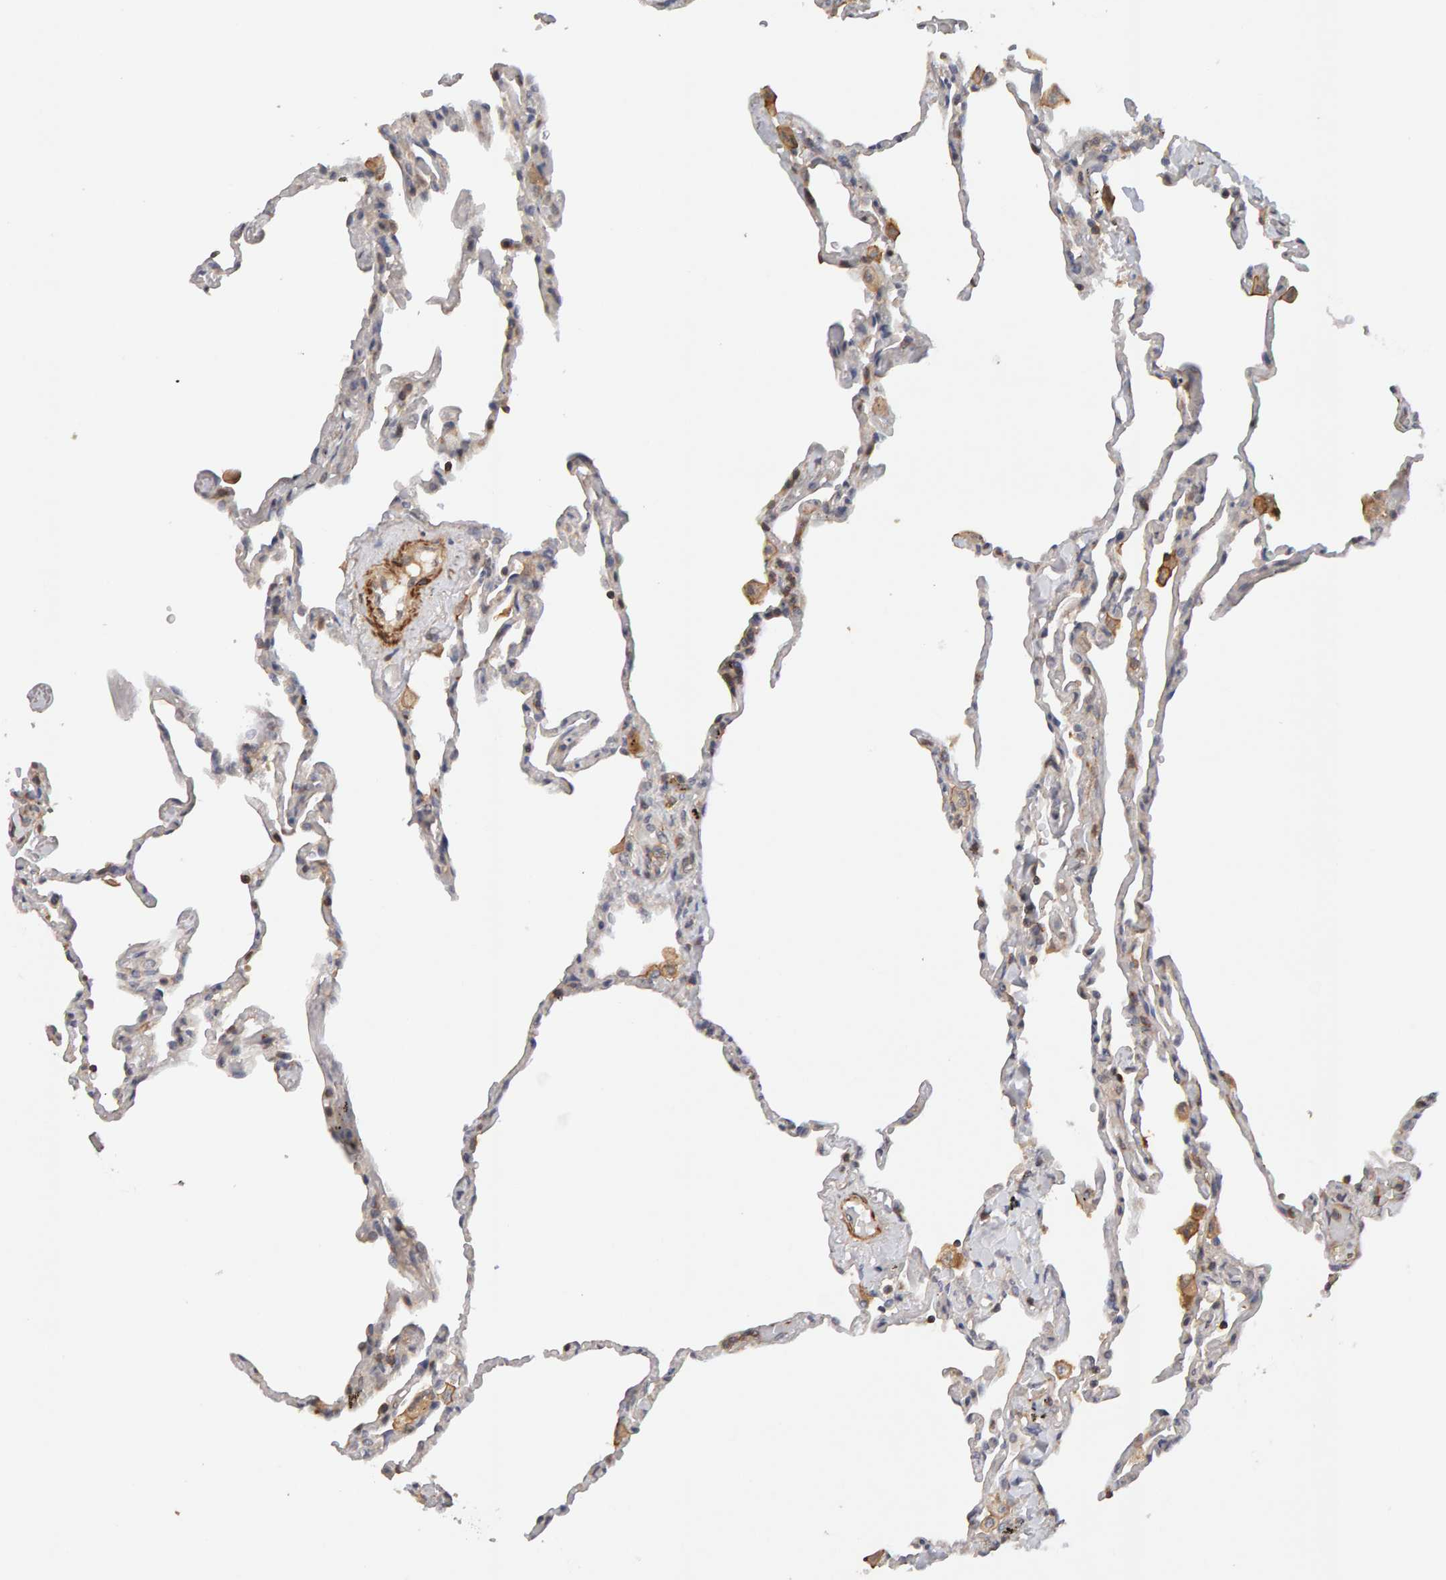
{"staining": {"intensity": "weak", "quantity": "<25%", "location": "cytoplasmic/membranous"}, "tissue": "lung", "cell_type": "Alveolar cells", "image_type": "normal", "snomed": [{"axis": "morphology", "description": "Normal tissue, NOS"}, {"axis": "topography", "description": "Lung"}], "caption": "An immunohistochemistry (IHC) micrograph of benign lung is shown. There is no staining in alveolar cells of lung. (Stains: DAB (3,3'-diaminobenzidine) immunohistochemistry with hematoxylin counter stain, Microscopy: brightfield microscopy at high magnification).", "gene": "NUDCD1", "patient": {"sex": "male", "age": 59}}